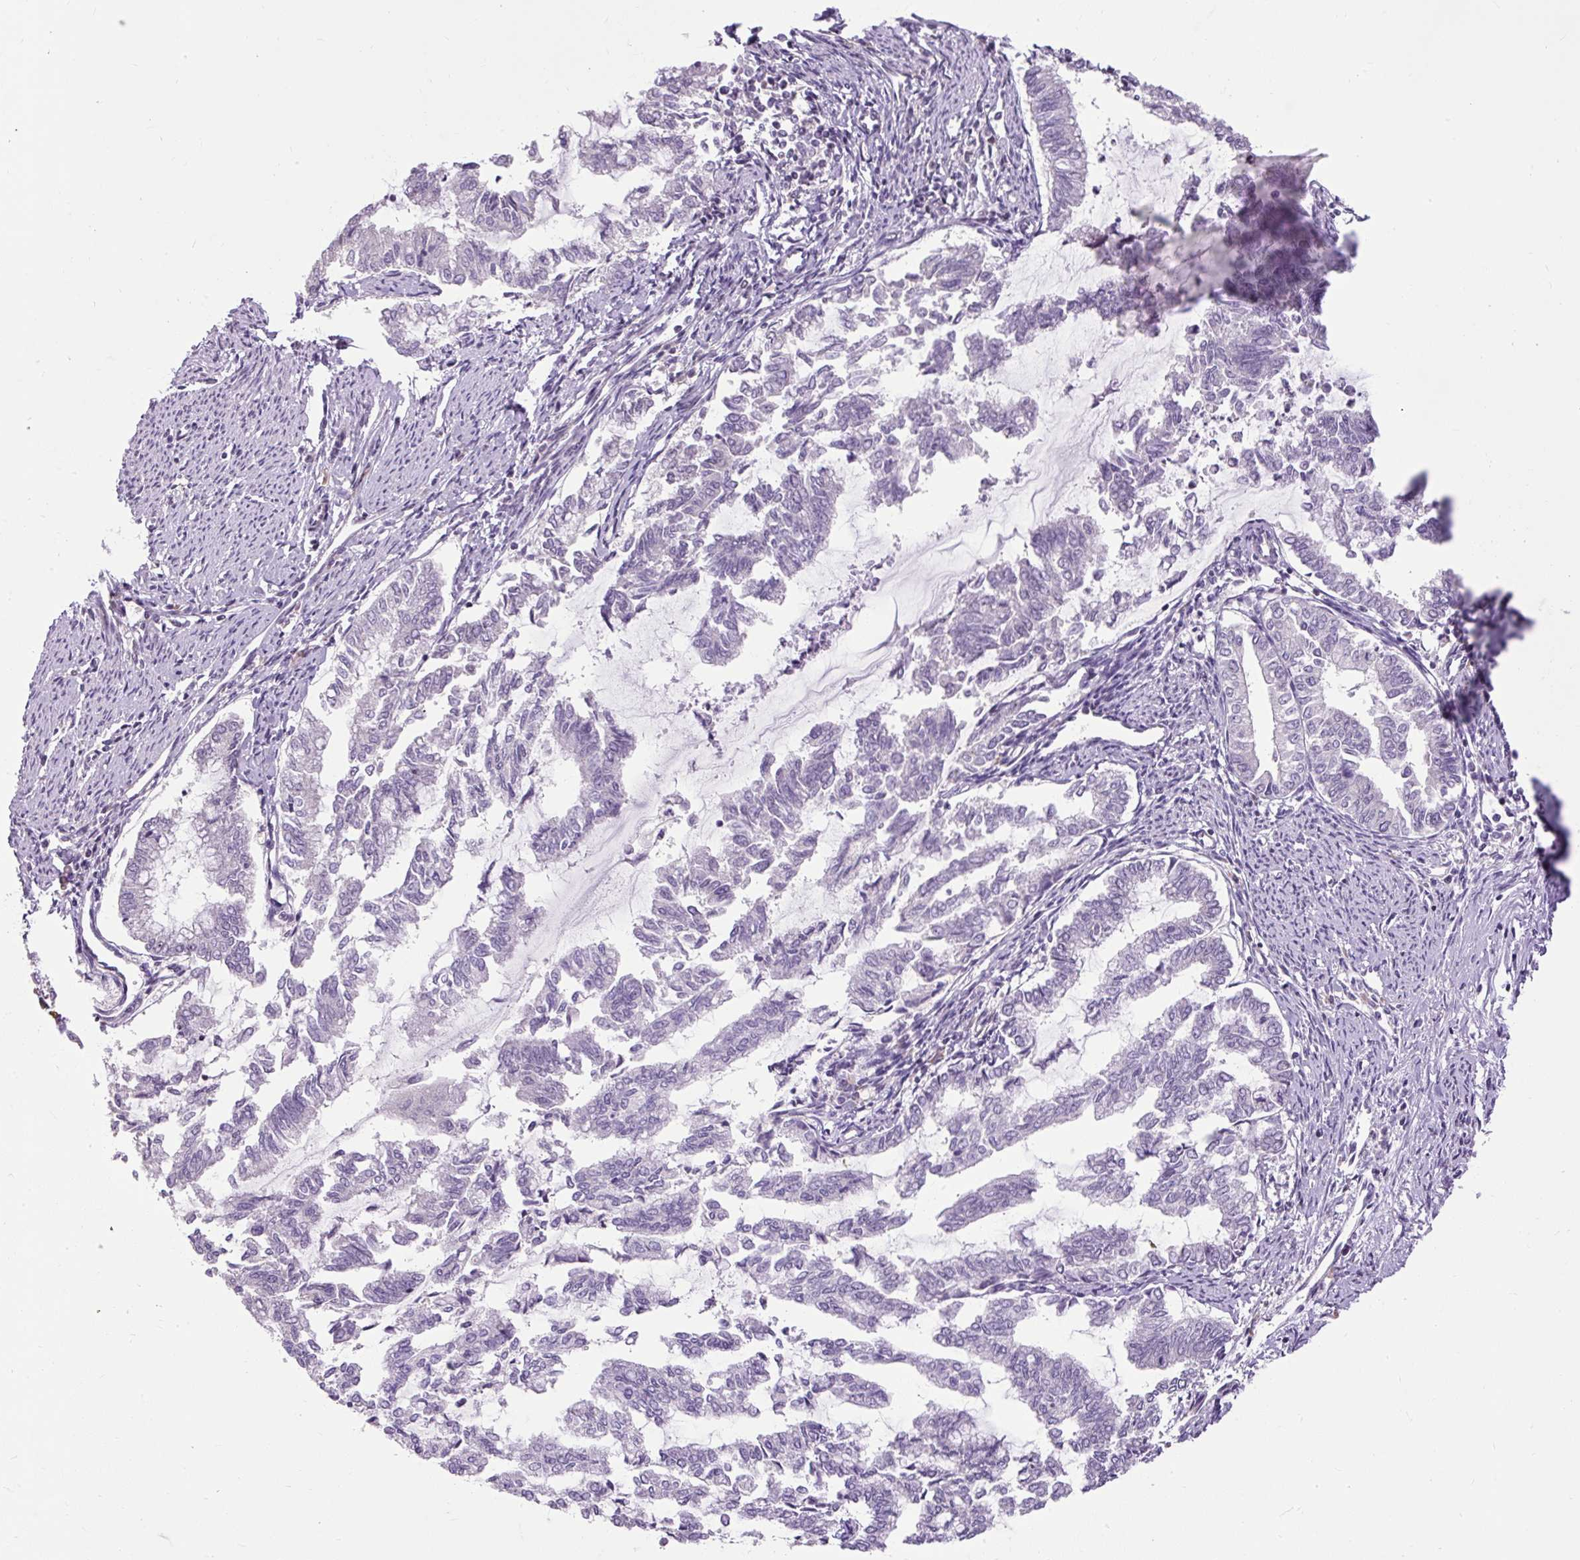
{"staining": {"intensity": "negative", "quantity": "none", "location": "none"}, "tissue": "endometrial cancer", "cell_type": "Tumor cells", "image_type": "cancer", "snomed": [{"axis": "morphology", "description": "Adenocarcinoma, NOS"}, {"axis": "topography", "description": "Endometrium"}], "caption": "A histopathology image of human endometrial cancer is negative for staining in tumor cells. The staining was performed using DAB (3,3'-diaminobenzidine) to visualize the protein expression in brown, while the nuclei were stained in blue with hematoxylin (Magnification: 20x).", "gene": "ARHGEF18", "patient": {"sex": "female", "age": 79}}